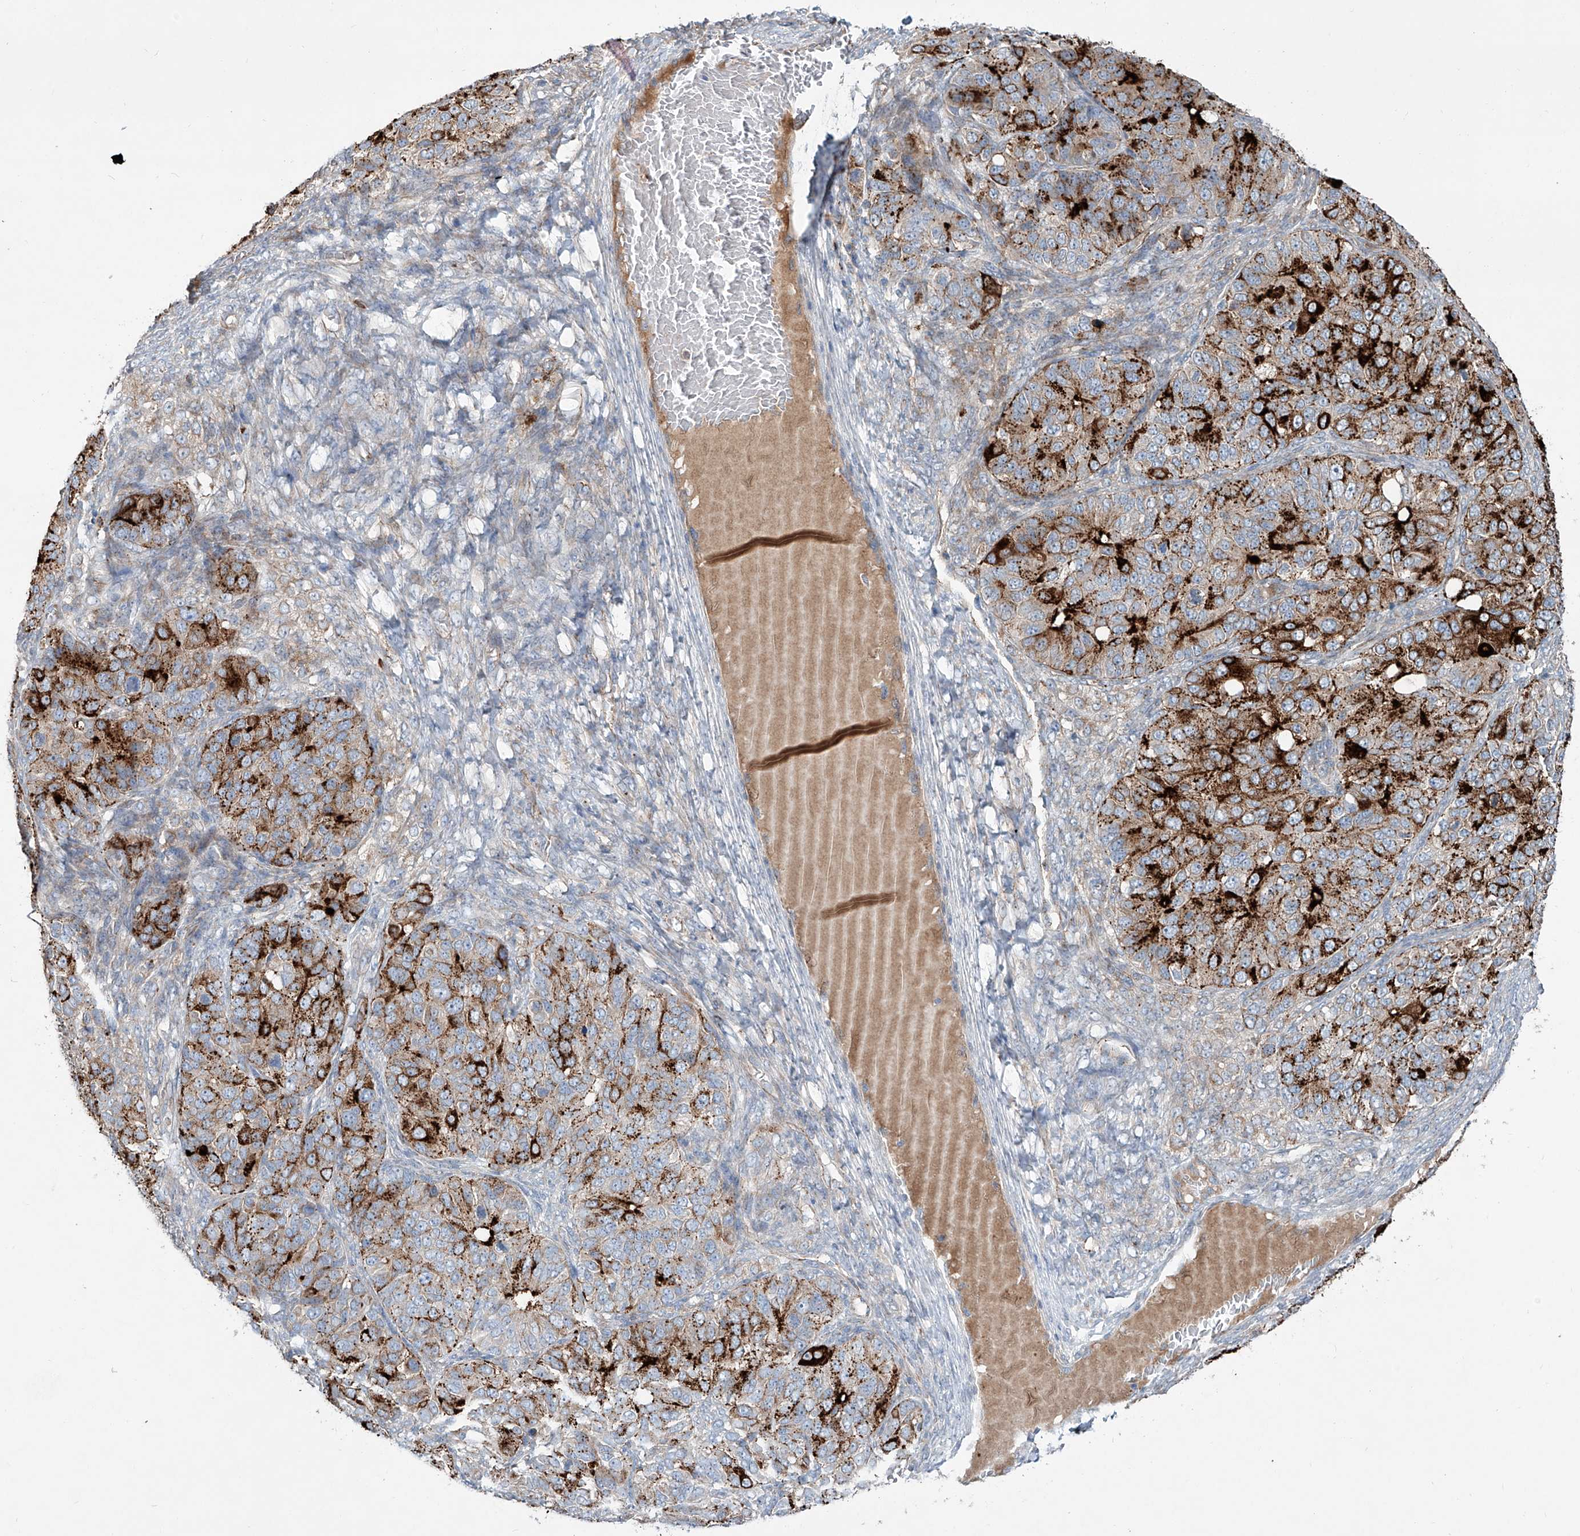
{"staining": {"intensity": "strong", "quantity": "25%-75%", "location": "cytoplasmic/membranous"}, "tissue": "ovarian cancer", "cell_type": "Tumor cells", "image_type": "cancer", "snomed": [{"axis": "morphology", "description": "Carcinoma, endometroid"}, {"axis": "topography", "description": "Ovary"}], "caption": "A high-resolution image shows immunohistochemistry staining of ovarian cancer (endometroid carcinoma), which exhibits strong cytoplasmic/membranous staining in approximately 25%-75% of tumor cells.", "gene": "CDH5", "patient": {"sex": "female", "age": 51}}